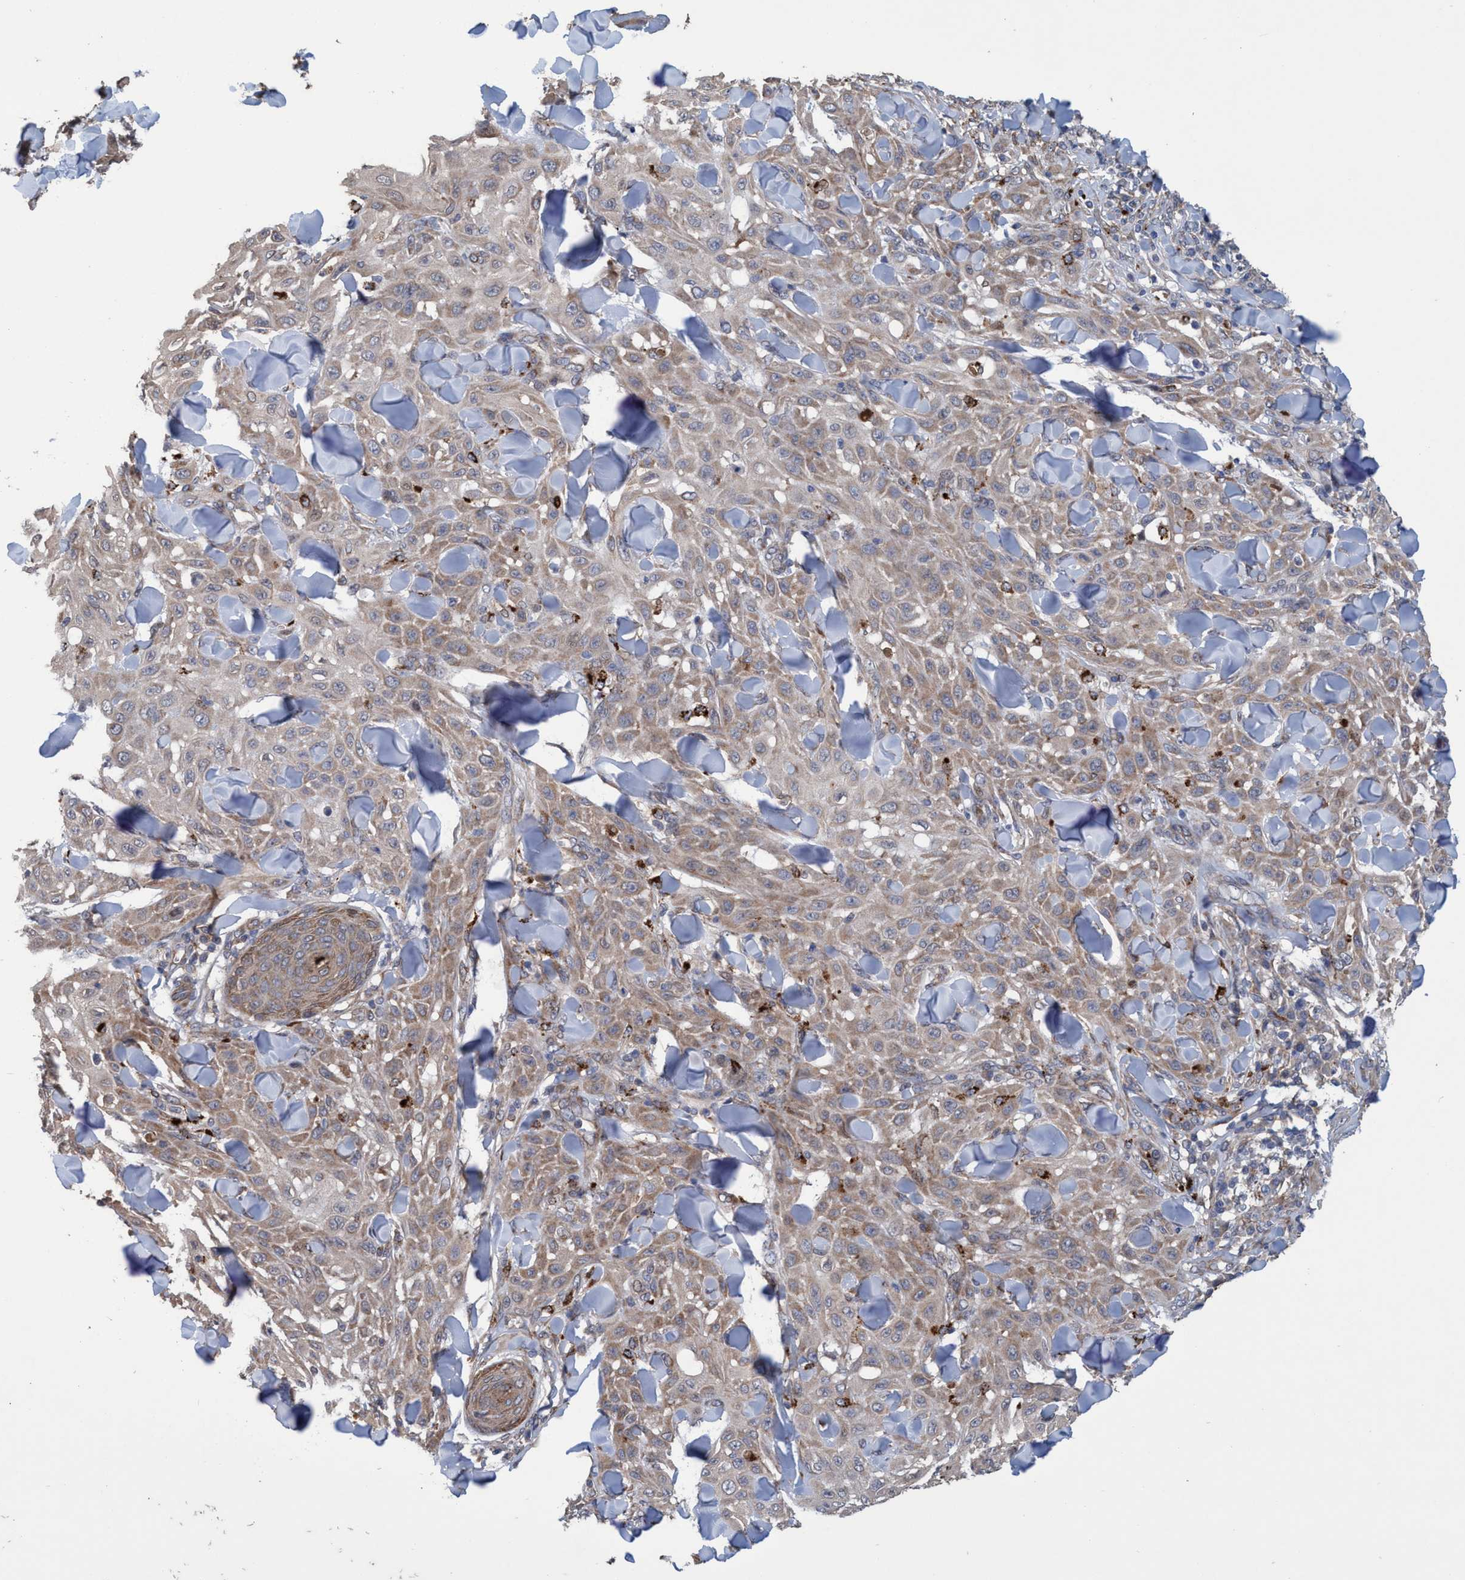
{"staining": {"intensity": "moderate", "quantity": ">75%", "location": "cytoplasmic/membranous"}, "tissue": "skin cancer", "cell_type": "Tumor cells", "image_type": "cancer", "snomed": [{"axis": "morphology", "description": "Squamous cell carcinoma, NOS"}, {"axis": "topography", "description": "Skin"}], "caption": "A photomicrograph of skin squamous cell carcinoma stained for a protein displays moderate cytoplasmic/membranous brown staining in tumor cells.", "gene": "BBS9", "patient": {"sex": "male", "age": 24}}